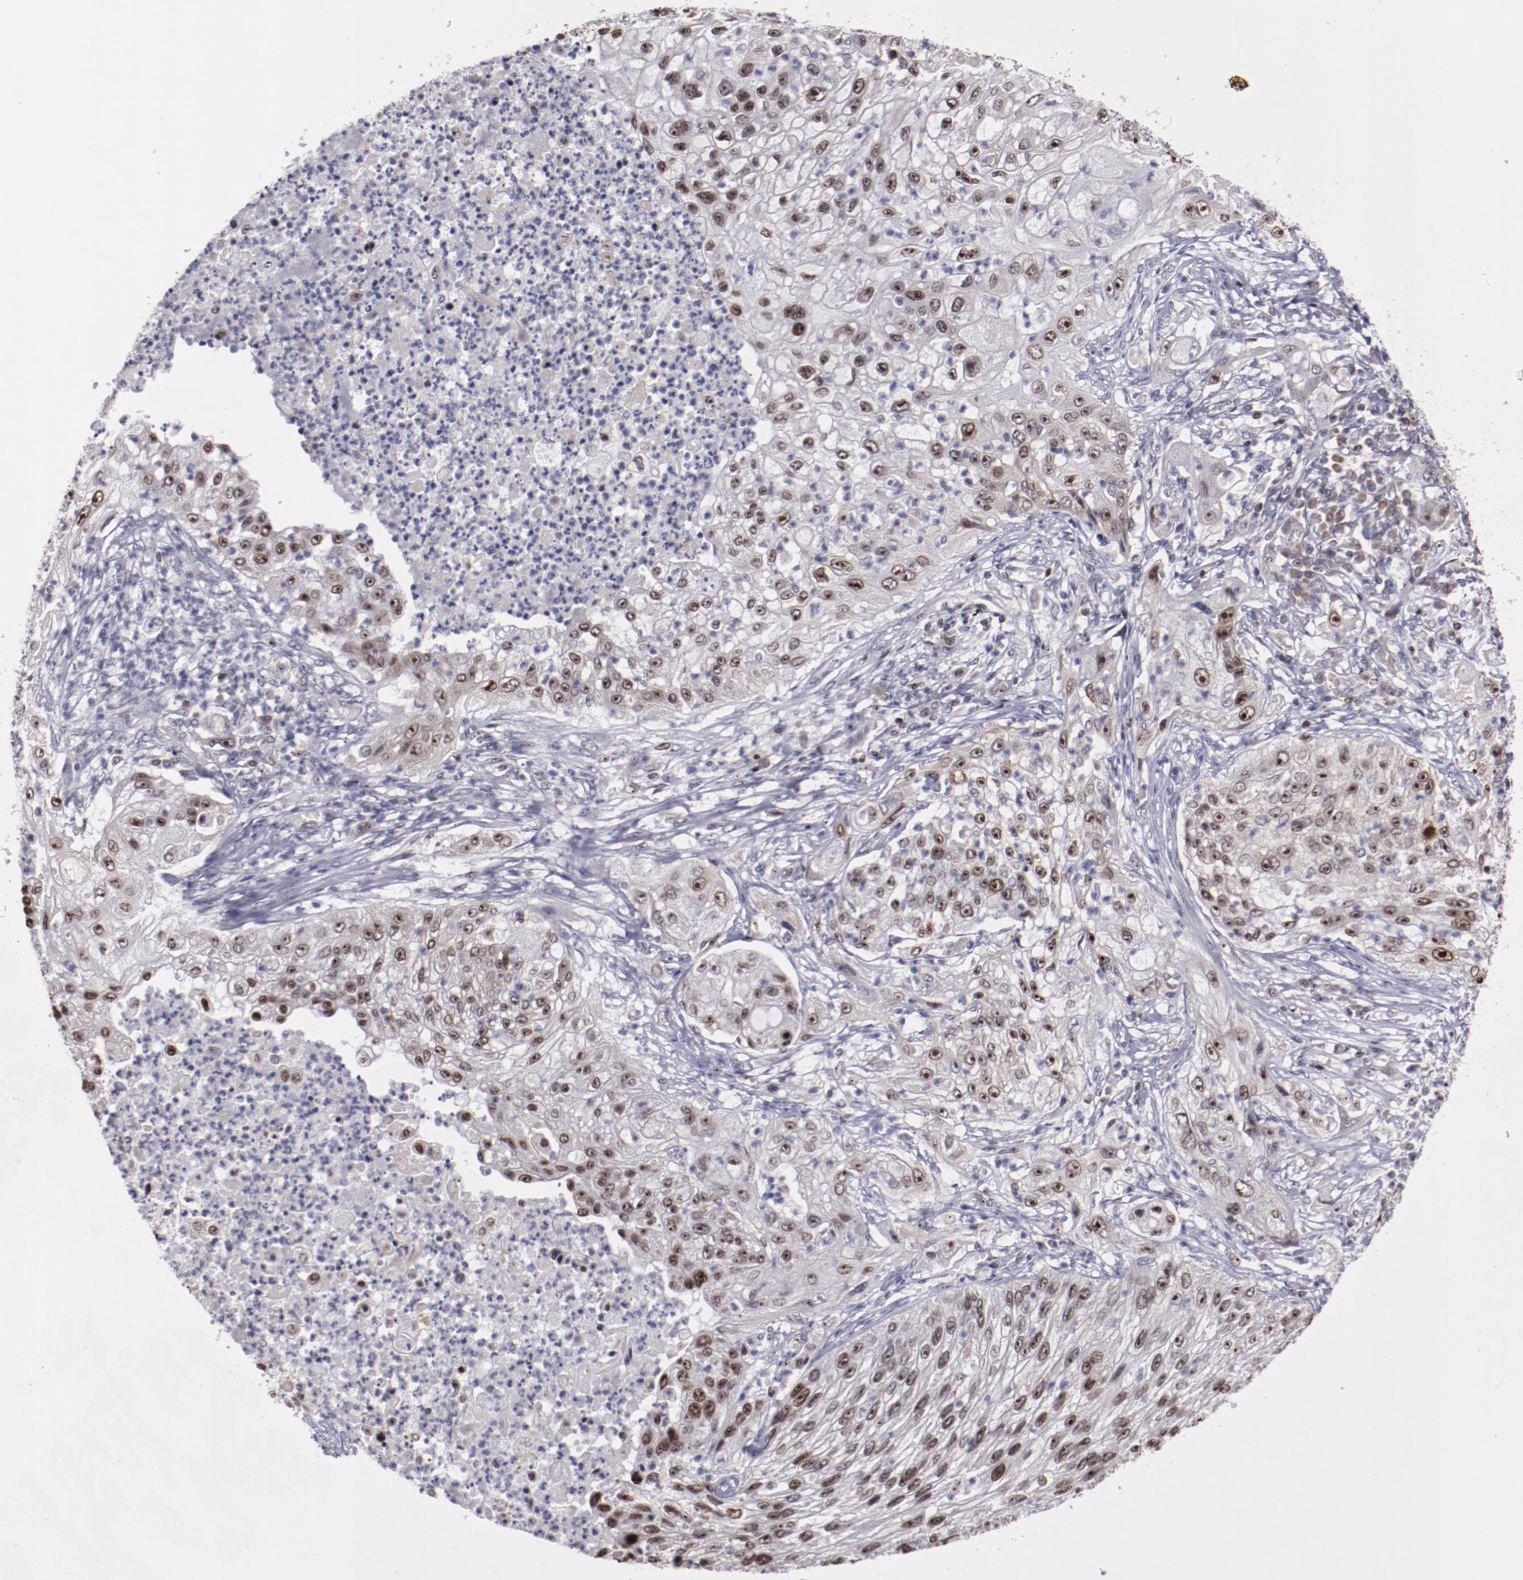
{"staining": {"intensity": "moderate", "quantity": "25%-75%", "location": "nuclear"}, "tissue": "lung cancer", "cell_type": "Tumor cells", "image_type": "cancer", "snomed": [{"axis": "morphology", "description": "Inflammation, NOS"}, {"axis": "morphology", "description": "Squamous cell carcinoma, NOS"}, {"axis": "topography", "description": "Lymph node"}, {"axis": "topography", "description": "Soft tissue"}, {"axis": "topography", "description": "Lung"}], "caption": "This is an image of IHC staining of lung cancer, which shows moderate staining in the nuclear of tumor cells.", "gene": "DDX24", "patient": {"sex": "male", "age": 66}}